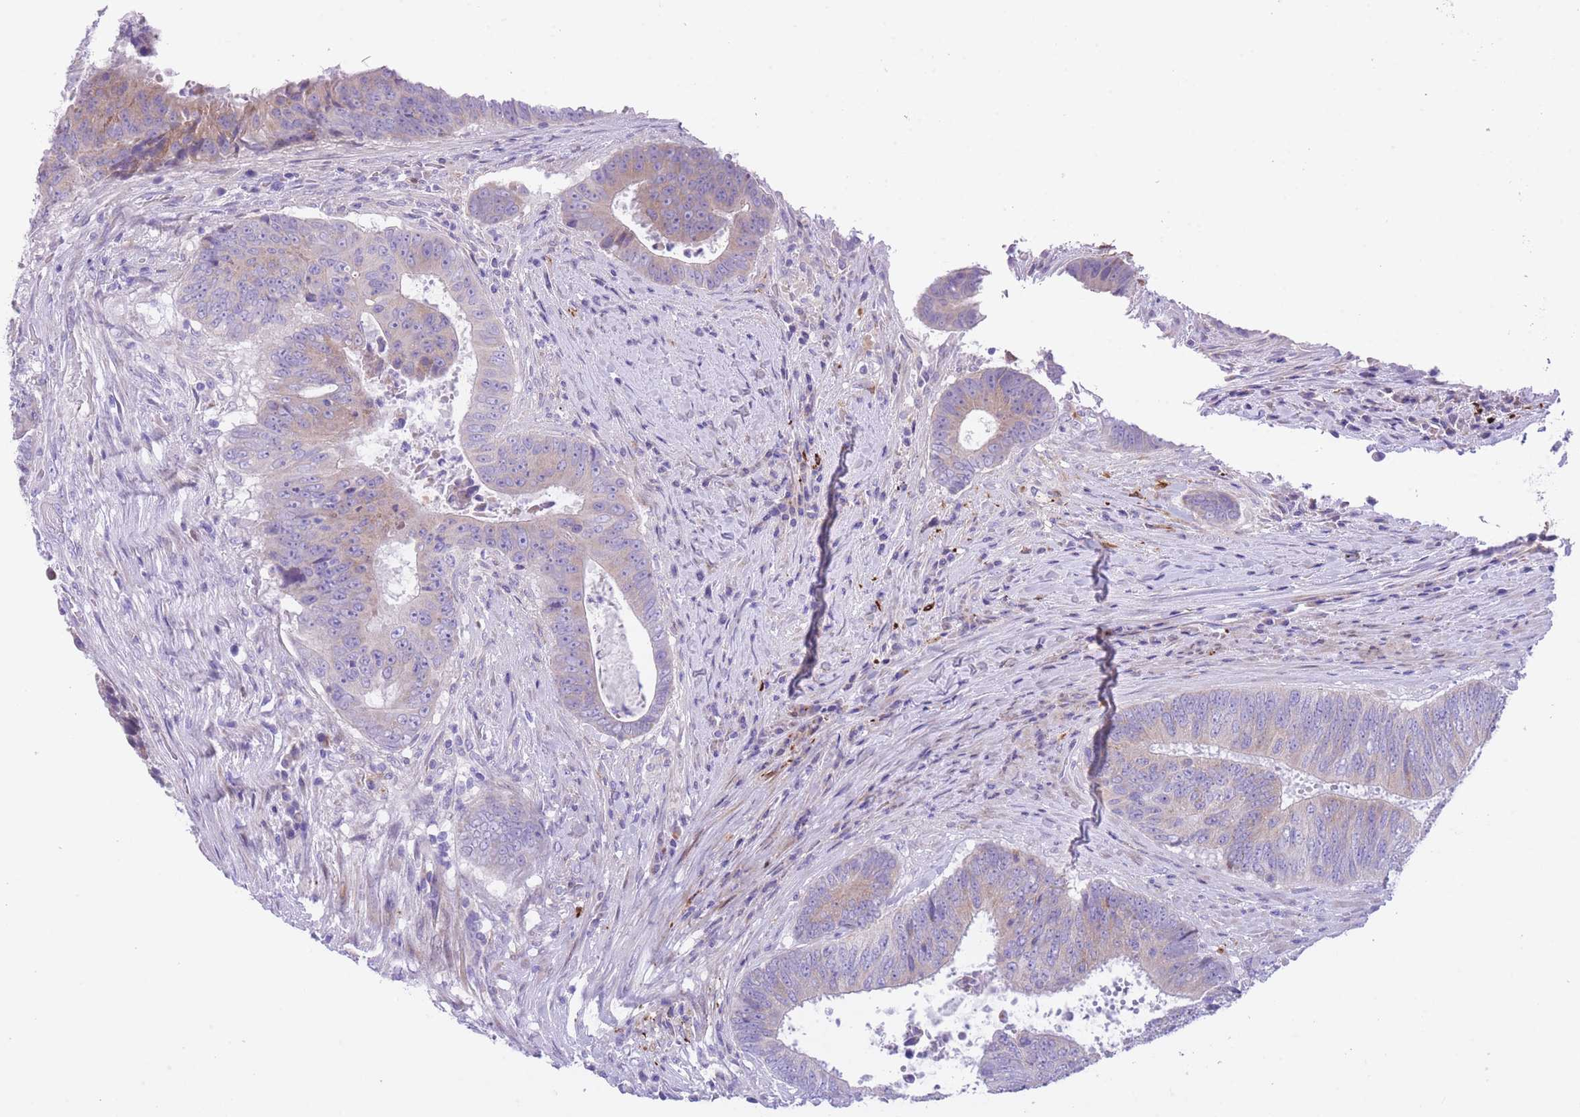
{"staining": {"intensity": "negative", "quantity": "none", "location": "none"}, "tissue": "colorectal cancer", "cell_type": "Tumor cells", "image_type": "cancer", "snomed": [{"axis": "morphology", "description": "Adenocarcinoma, NOS"}, {"axis": "topography", "description": "Rectum"}], "caption": "Immunohistochemistry image of neoplastic tissue: human colorectal adenocarcinoma stained with DAB displays no significant protein expression in tumor cells. (DAB (3,3'-diaminobenzidine) immunohistochemistry (IHC) with hematoxylin counter stain).", "gene": "QTRT1", "patient": {"sex": "male", "age": 72}}